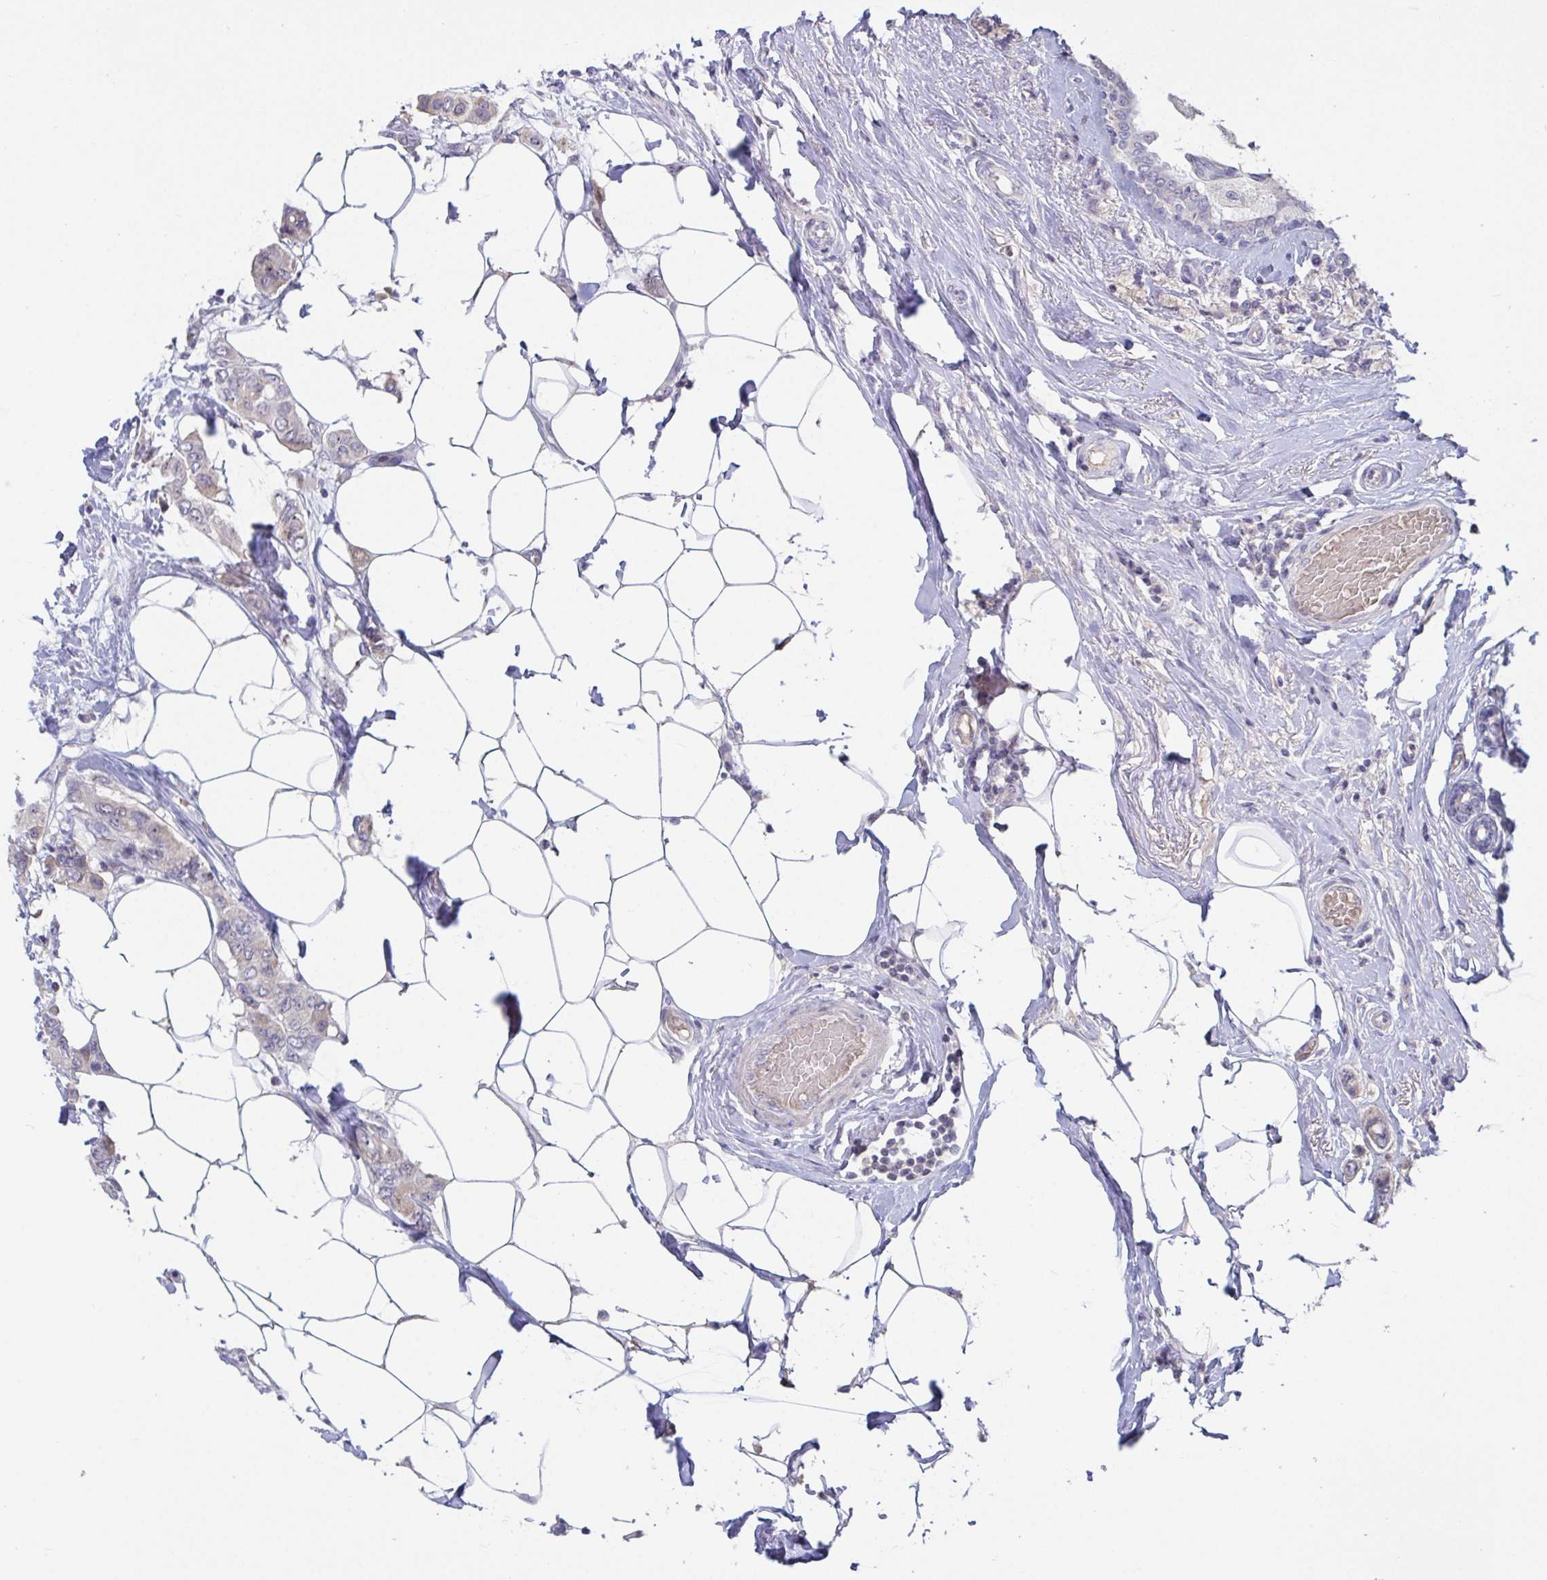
{"staining": {"intensity": "negative", "quantity": "none", "location": "none"}, "tissue": "breast cancer", "cell_type": "Tumor cells", "image_type": "cancer", "snomed": [{"axis": "morphology", "description": "Lobular carcinoma"}, {"axis": "topography", "description": "Breast"}], "caption": "Tumor cells show no significant protein staining in lobular carcinoma (breast).", "gene": "MYC", "patient": {"sex": "female", "age": 51}}